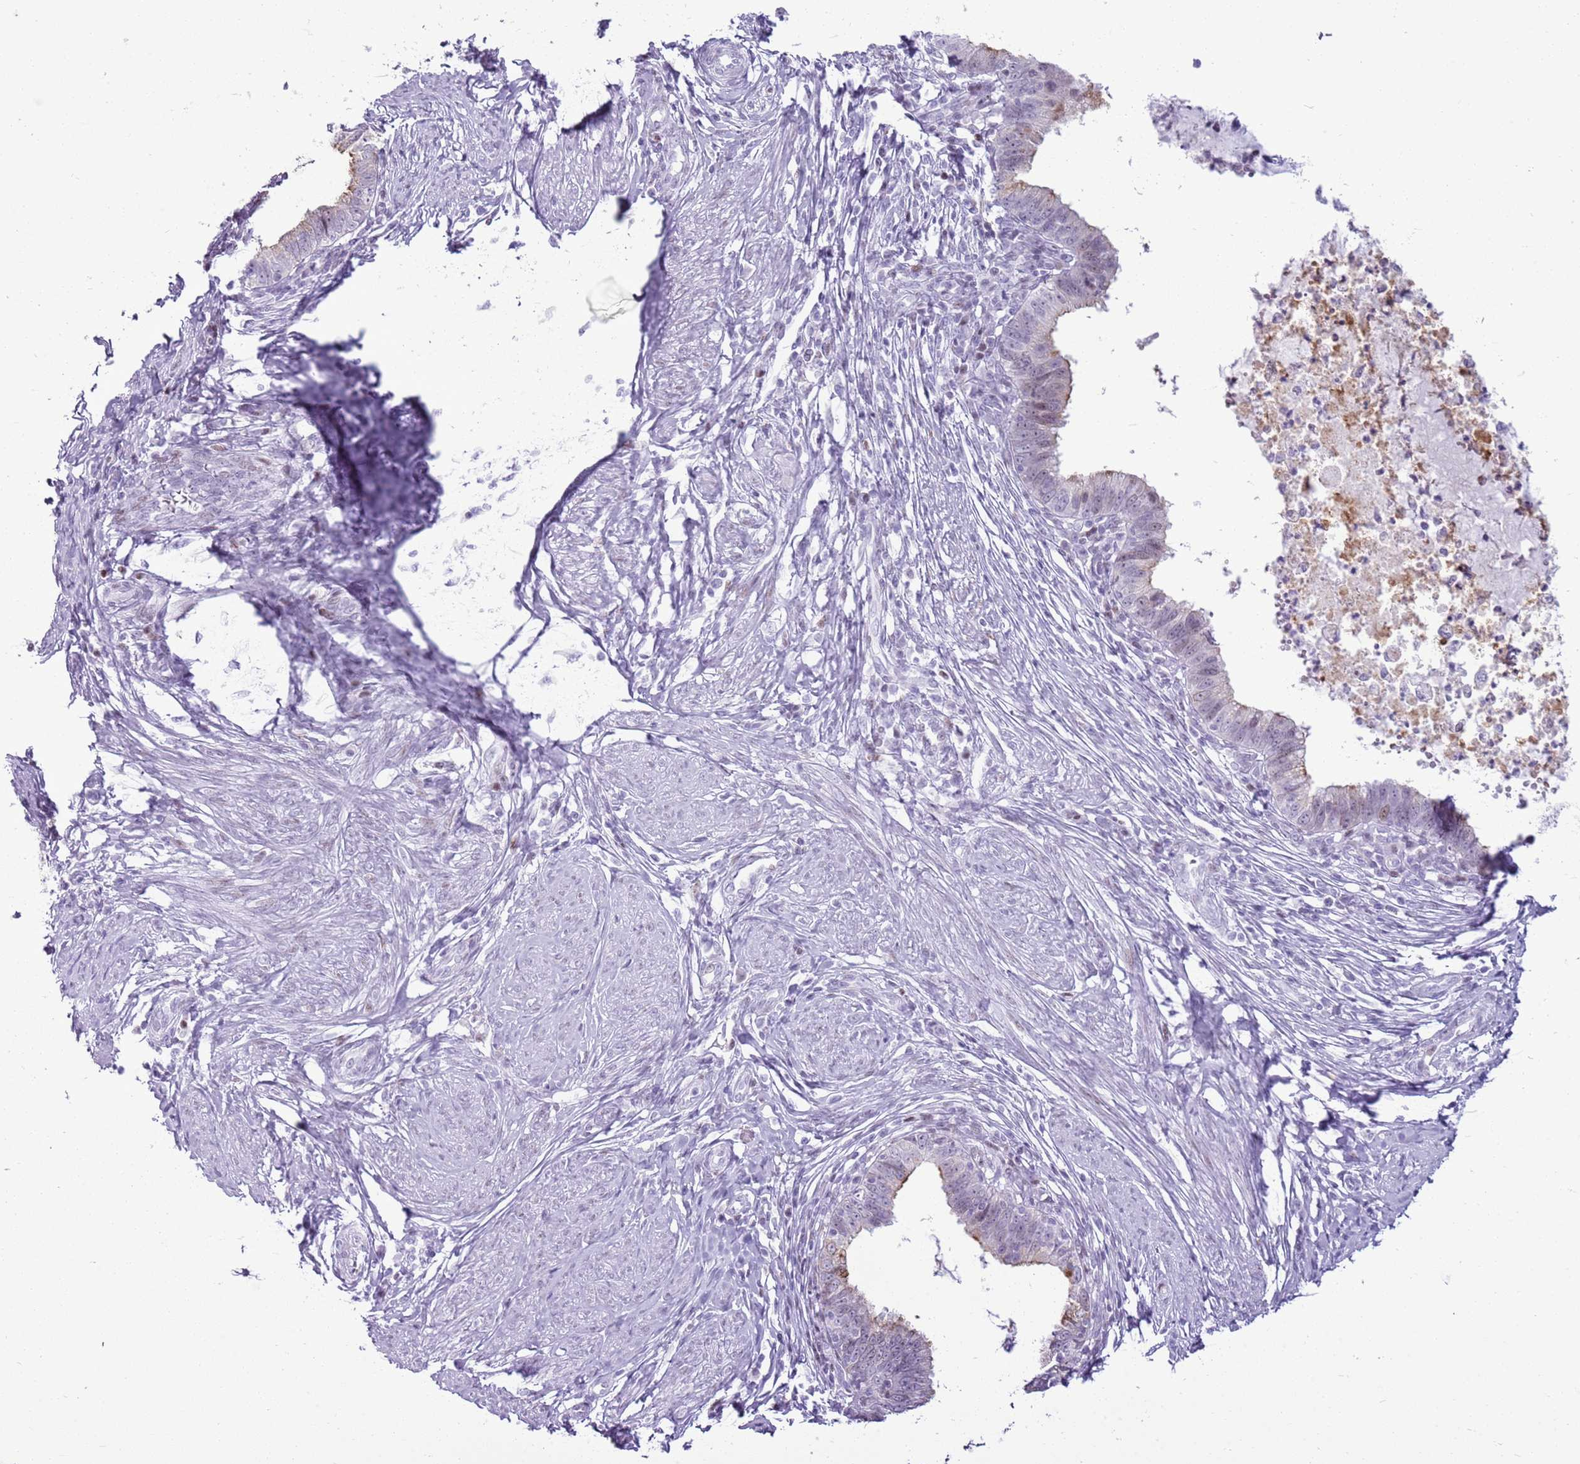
{"staining": {"intensity": "negative", "quantity": "none", "location": "none"}, "tissue": "cervical cancer", "cell_type": "Tumor cells", "image_type": "cancer", "snomed": [{"axis": "morphology", "description": "Adenocarcinoma, NOS"}, {"axis": "topography", "description": "Cervix"}], "caption": "This is a micrograph of IHC staining of adenocarcinoma (cervical), which shows no positivity in tumor cells.", "gene": "ASIP", "patient": {"sex": "female", "age": 36}}